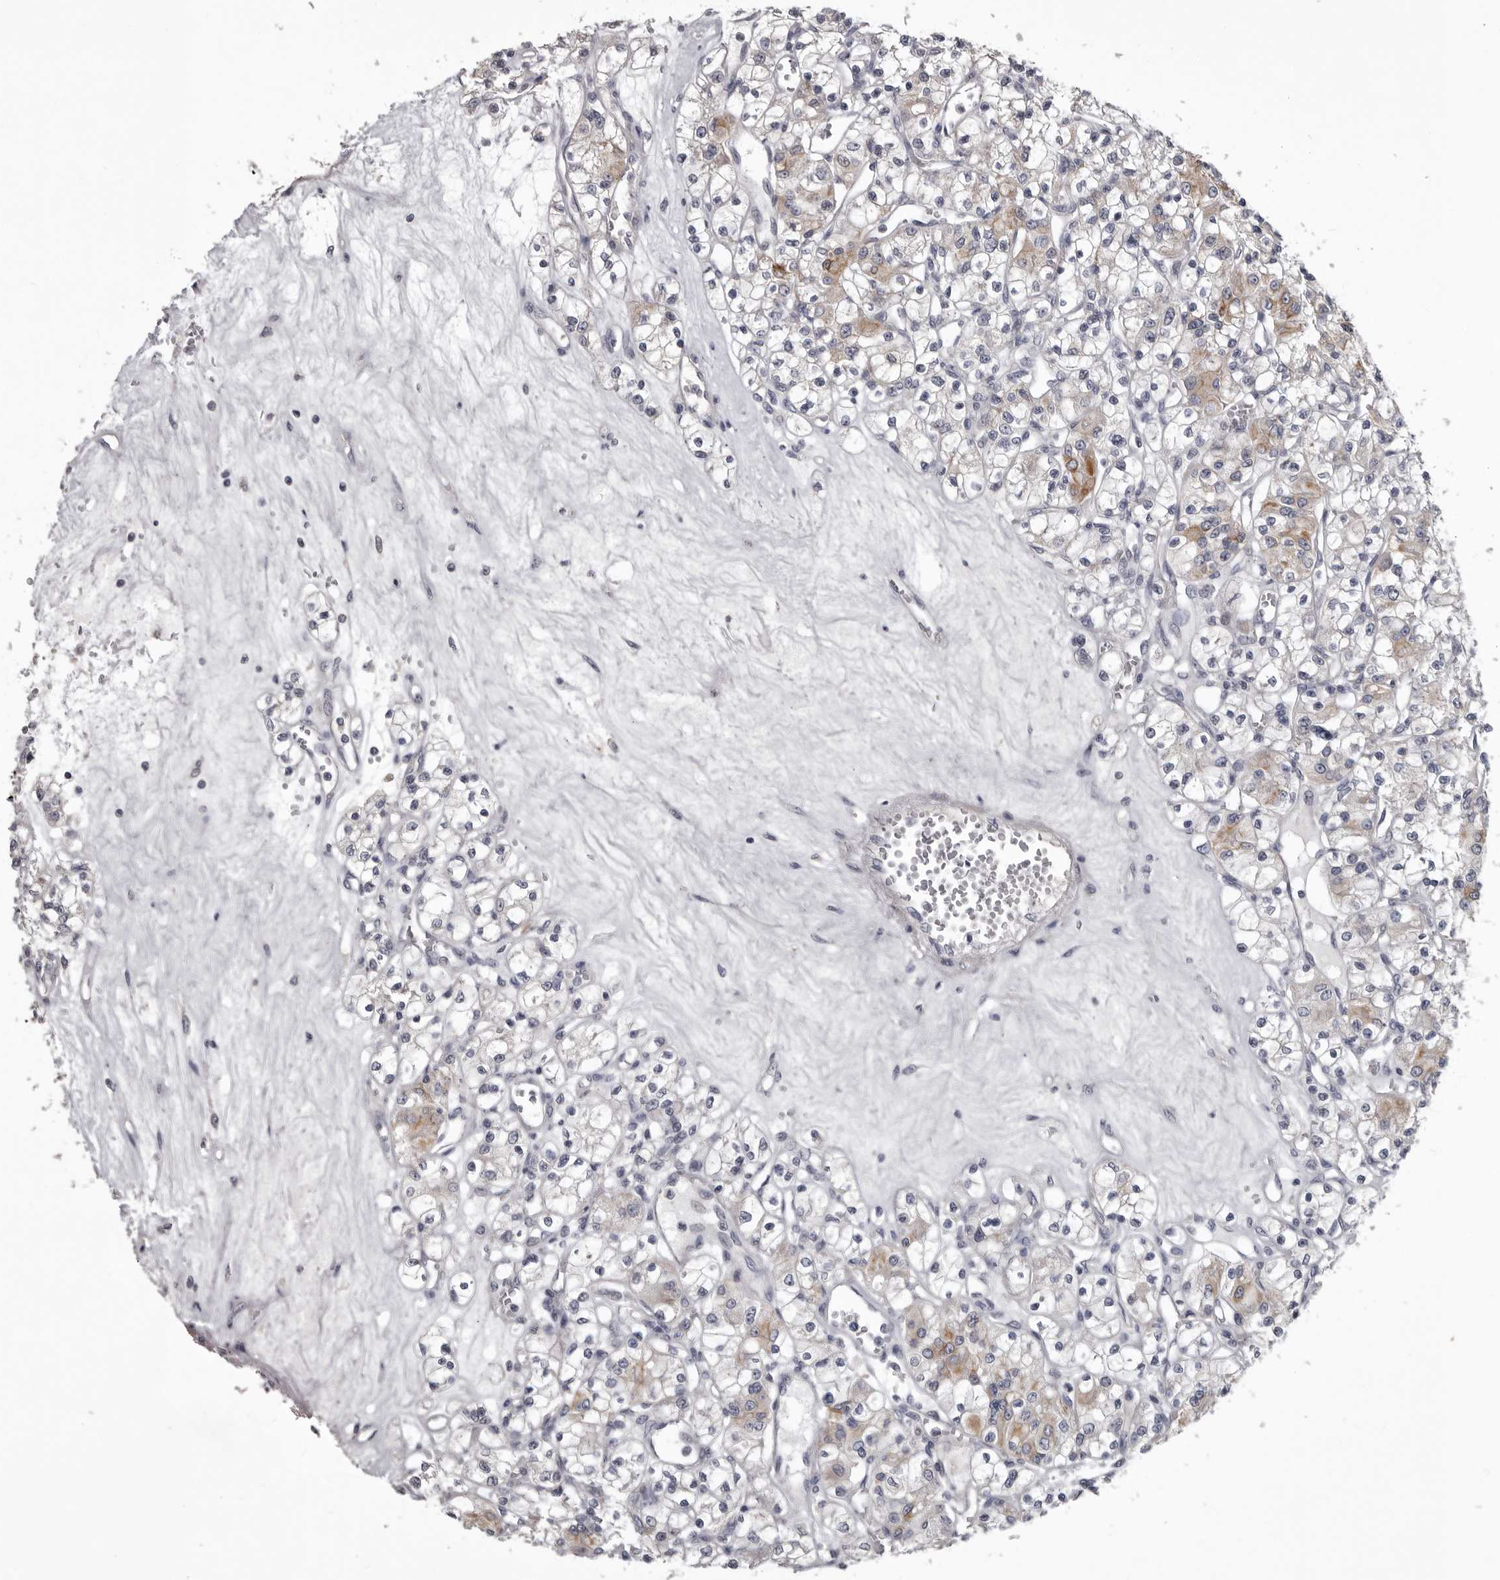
{"staining": {"intensity": "moderate", "quantity": "<25%", "location": "cytoplasmic/membranous"}, "tissue": "renal cancer", "cell_type": "Tumor cells", "image_type": "cancer", "snomed": [{"axis": "morphology", "description": "Adenocarcinoma, NOS"}, {"axis": "topography", "description": "Kidney"}], "caption": "This histopathology image exhibits IHC staining of renal cancer, with low moderate cytoplasmic/membranous positivity in about <25% of tumor cells.", "gene": "LPAR6", "patient": {"sex": "female", "age": 59}}